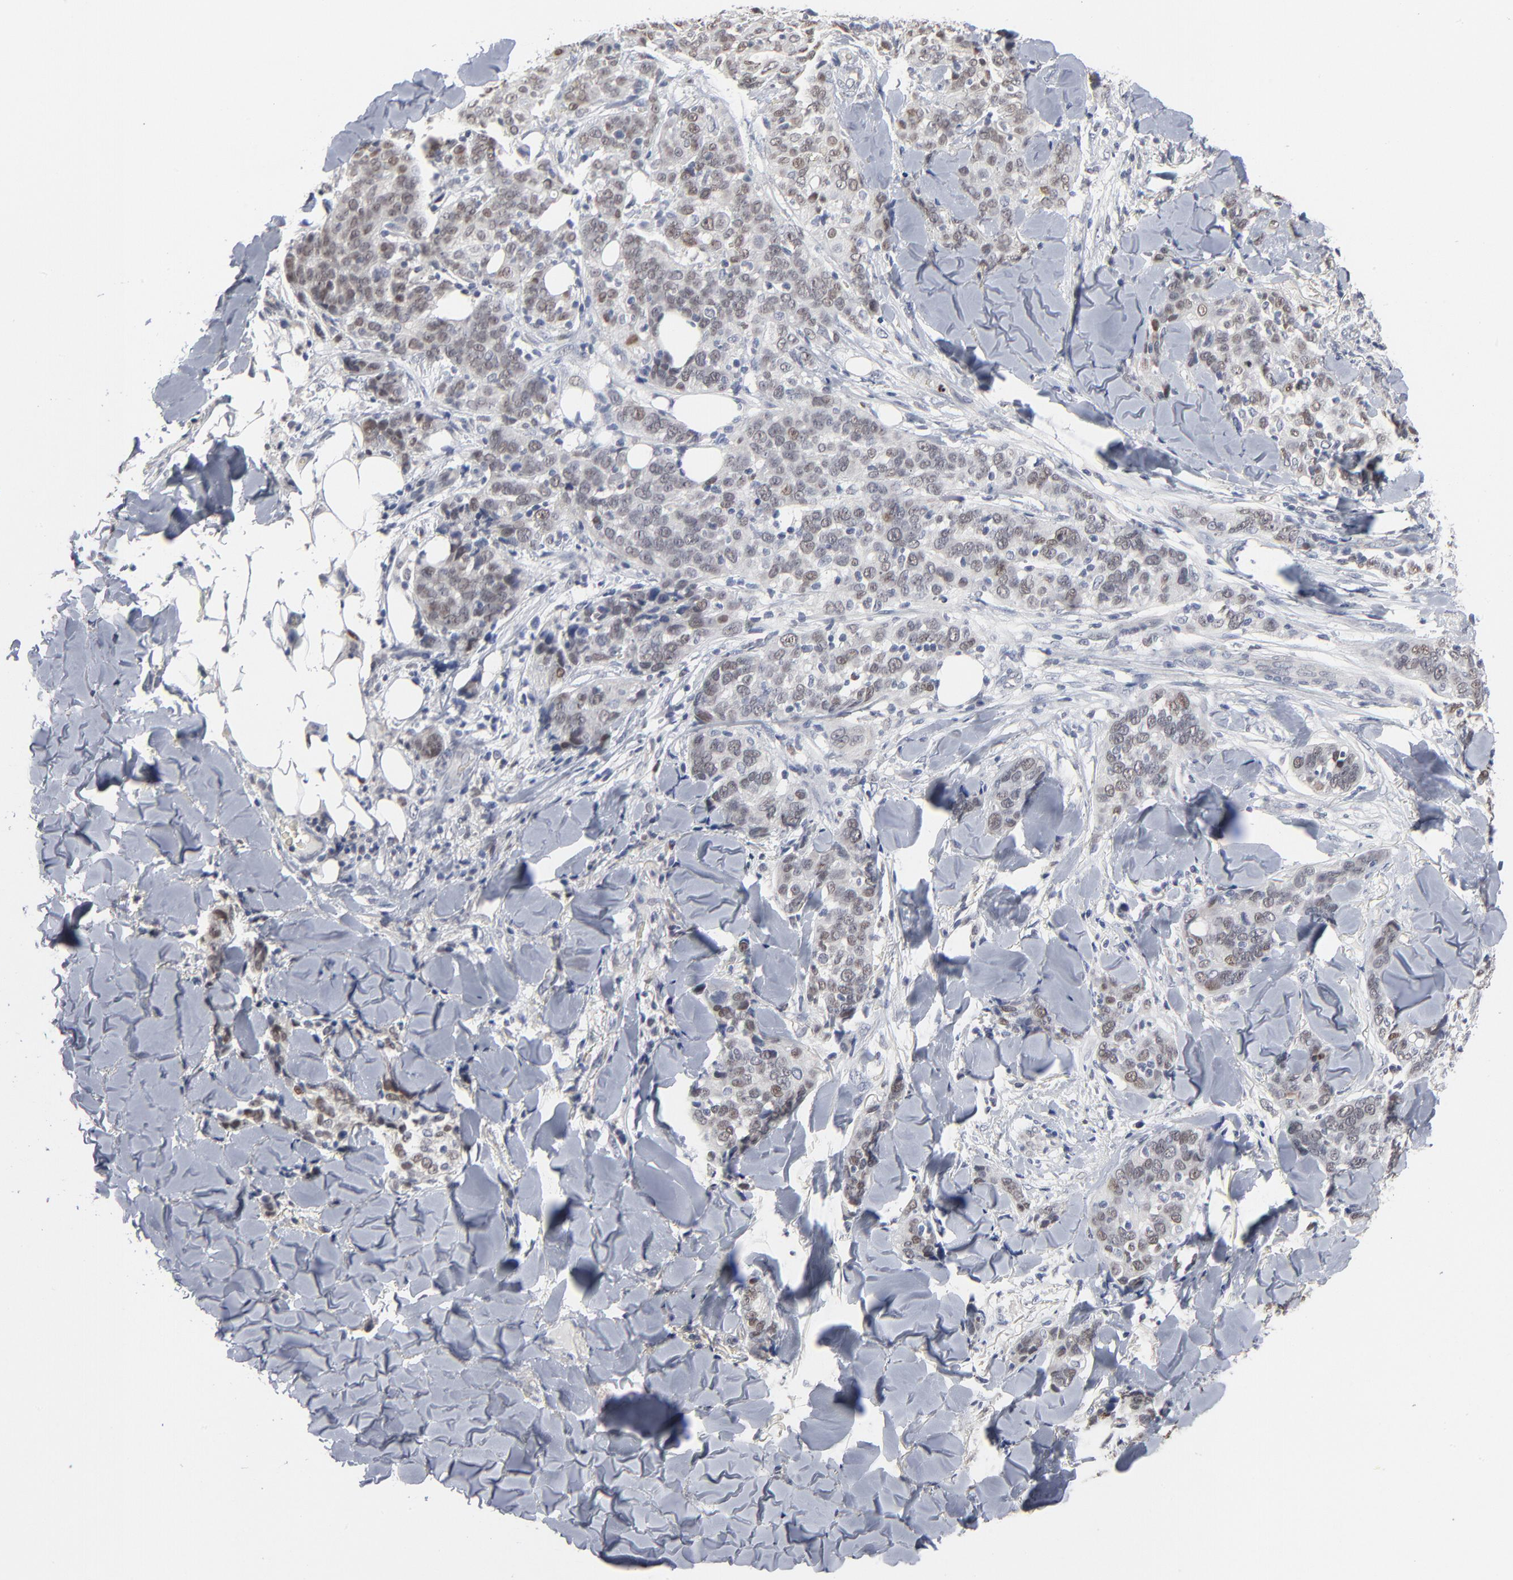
{"staining": {"intensity": "moderate", "quantity": ">75%", "location": "nuclear"}, "tissue": "skin cancer", "cell_type": "Tumor cells", "image_type": "cancer", "snomed": [{"axis": "morphology", "description": "Normal tissue, NOS"}, {"axis": "morphology", "description": "Squamous cell carcinoma, NOS"}, {"axis": "topography", "description": "Skin"}], "caption": "A brown stain shows moderate nuclear positivity of a protein in human skin cancer tumor cells.", "gene": "FOXN2", "patient": {"sex": "female", "age": 83}}